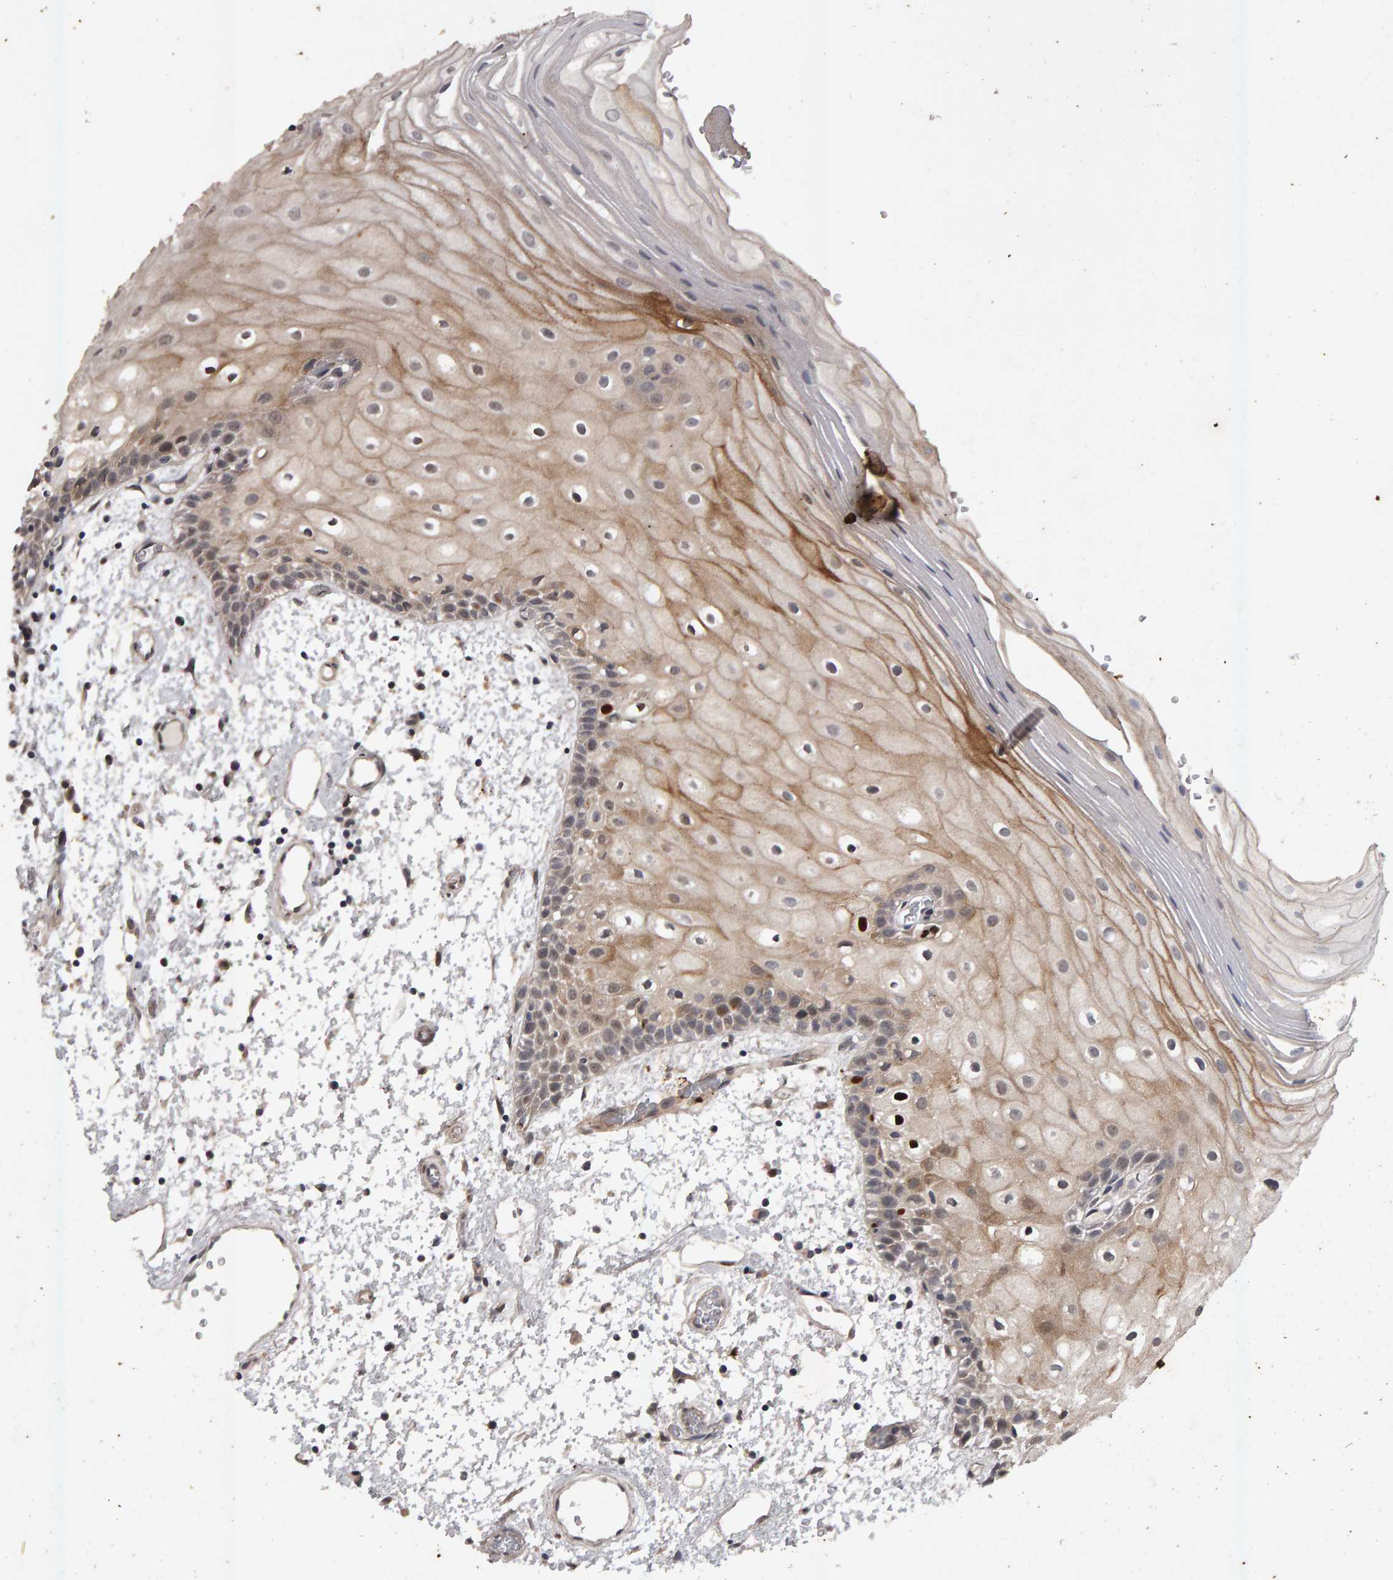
{"staining": {"intensity": "weak", "quantity": "25%-75%", "location": "cytoplasmic/membranous,nuclear"}, "tissue": "oral mucosa", "cell_type": "Squamous epithelial cells", "image_type": "normal", "snomed": [{"axis": "morphology", "description": "Normal tissue, NOS"}, {"axis": "topography", "description": "Oral tissue"}], "caption": "Normal oral mucosa was stained to show a protein in brown. There is low levels of weak cytoplasmic/membranous,nuclear staining in approximately 25%-75% of squamous epithelial cells.", "gene": "IPO8", "patient": {"sex": "male", "age": 52}}